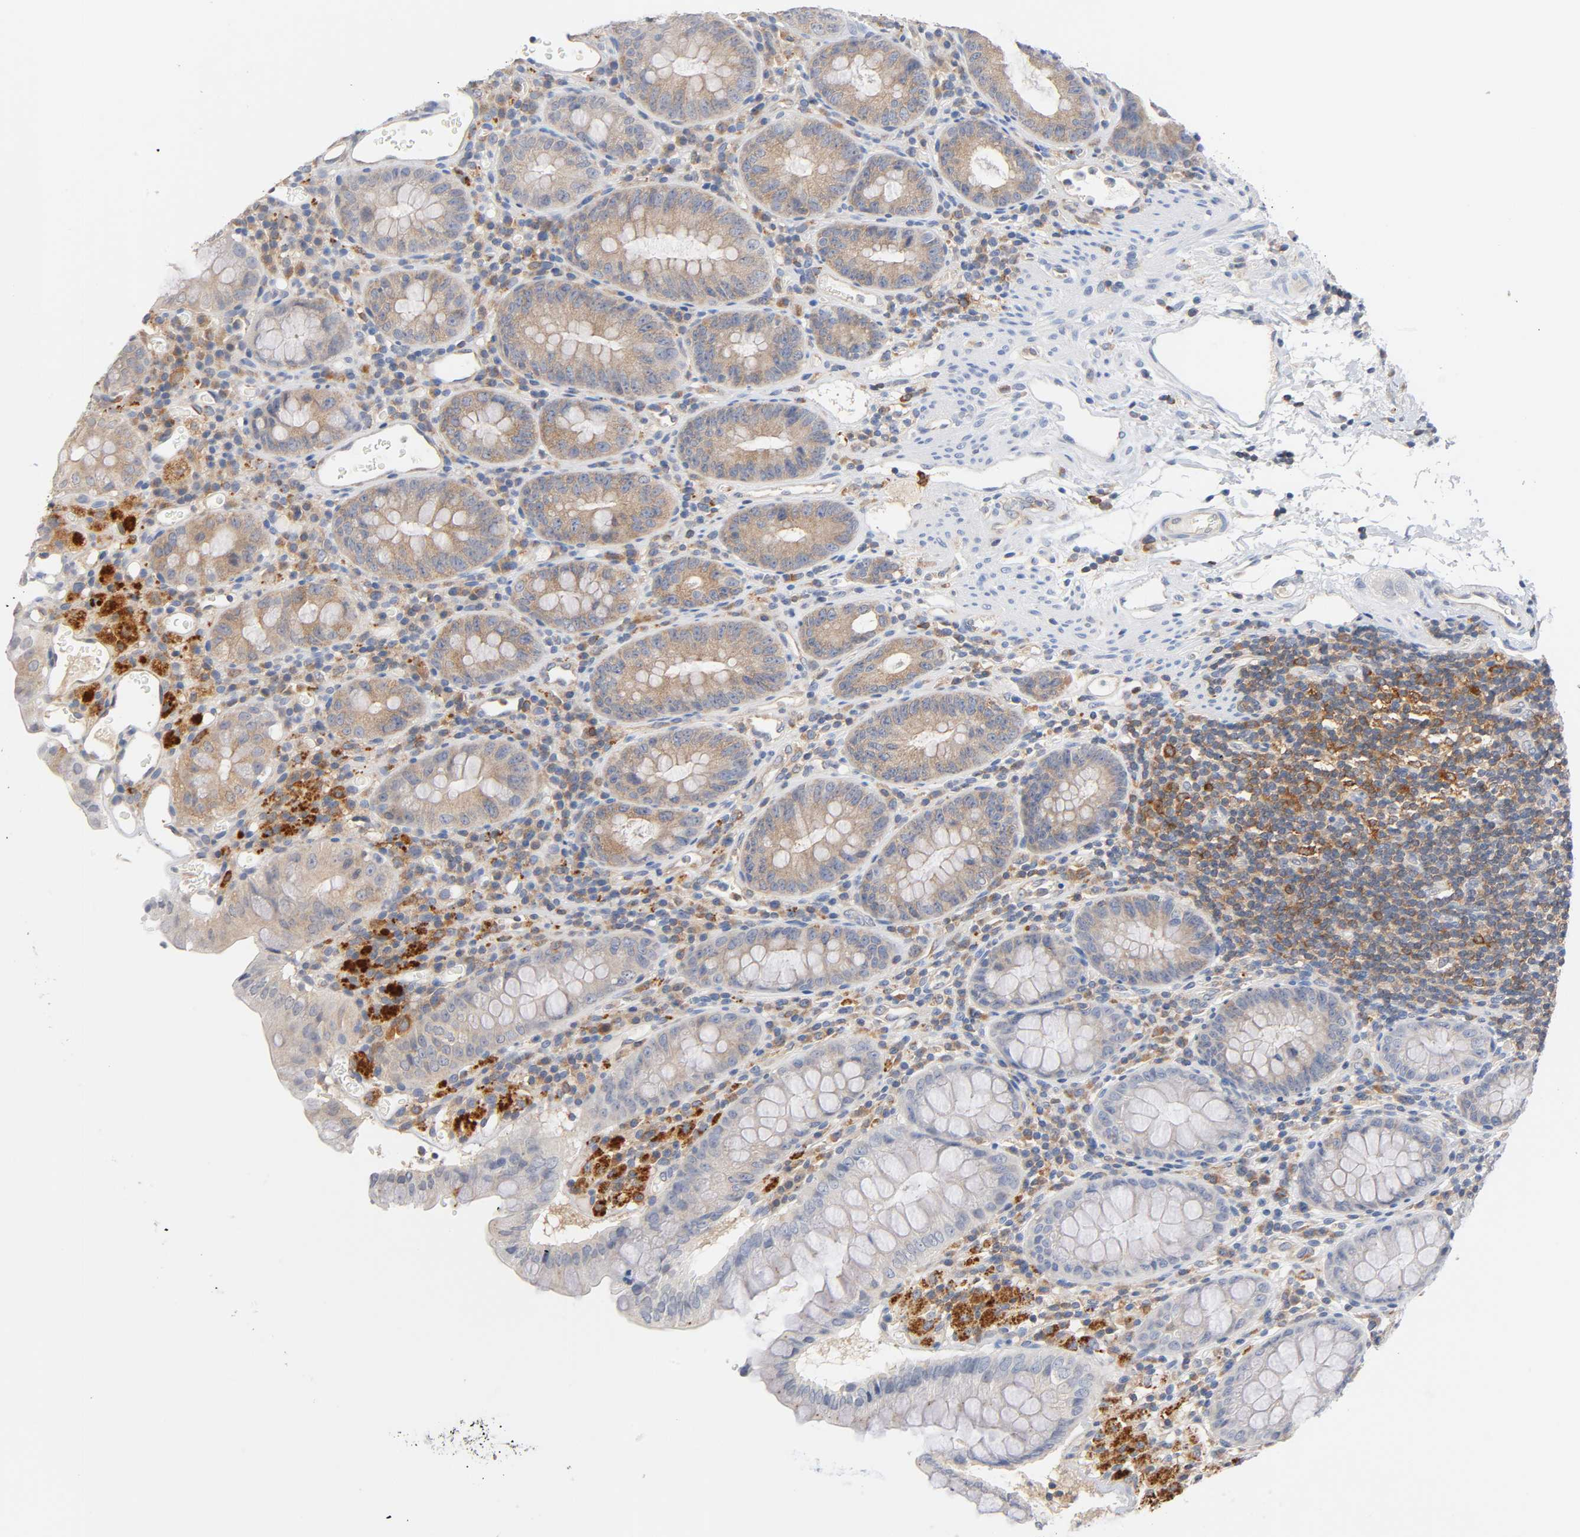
{"staining": {"intensity": "negative", "quantity": "none", "location": "none"}, "tissue": "colon", "cell_type": "Endothelial cells", "image_type": "normal", "snomed": [{"axis": "morphology", "description": "Normal tissue, NOS"}, {"axis": "topography", "description": "Colon"}], "caption": "Immunohistochemical staining of unremarkable human colon displays no significant expression in endothelial cells.", "gene": "MALT1", "patient": {"sex": "female", "age": 46}}